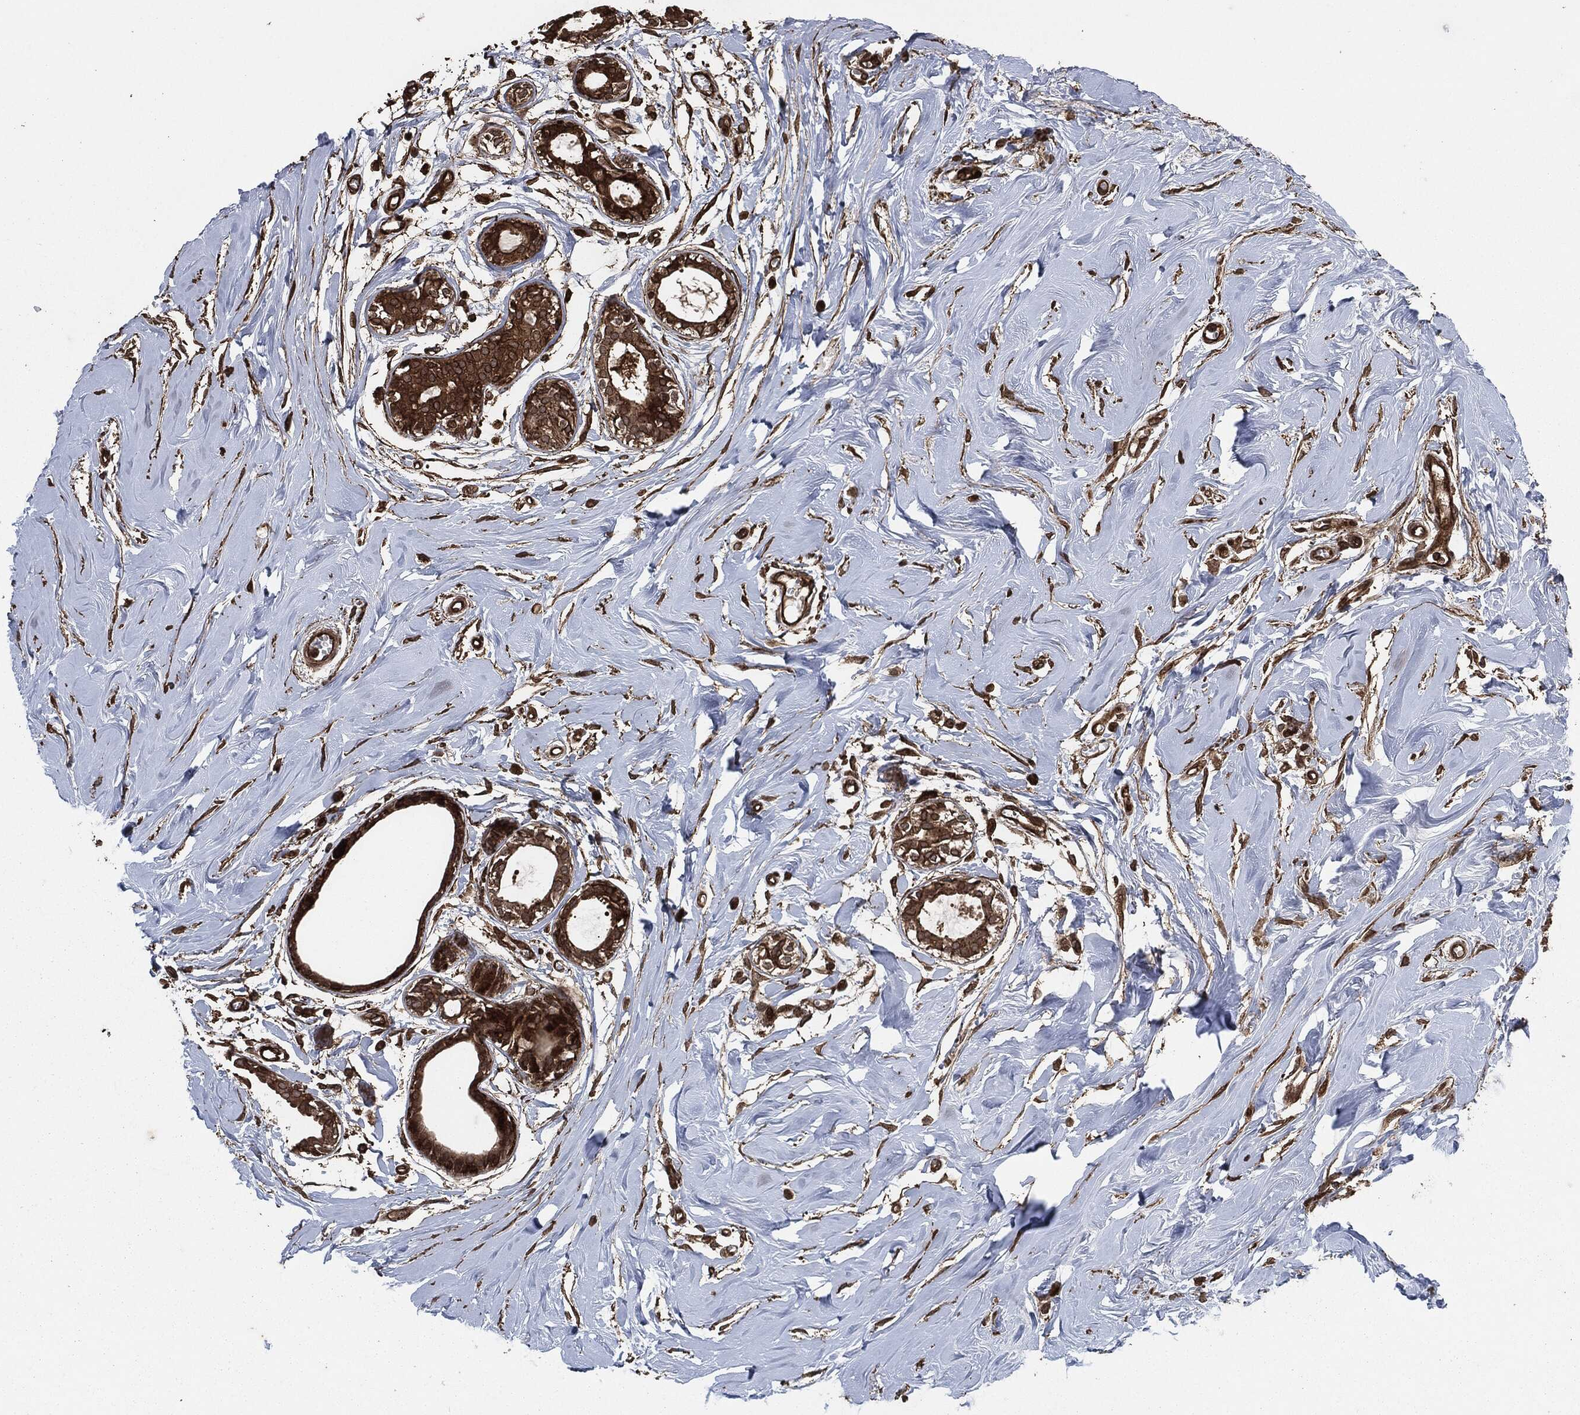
{"staining": {"intensity": "strong", "quantity": "25%-75%", "location": "cytoplasmic/membranous"}, "tissue": "soft tissue", "cell_type": "Fibroblasts", "image_type": "normal", "snomed": [{"axis": "morphology", "description": "Normal tissue, NOS"}, {"axis": "topography", "description": "Breast"}], "caption": "A brown stain shows strong cytoplasmic/membranous staining of a protein in fibroblasts of benign human soft tissue. The staining was performed using DAB, with brown indicating positive protein expression. Nuclei are stained blue with hematoxylin.", "gene": "IFIT1", "patient": {"sex": "female", "age": 49}}